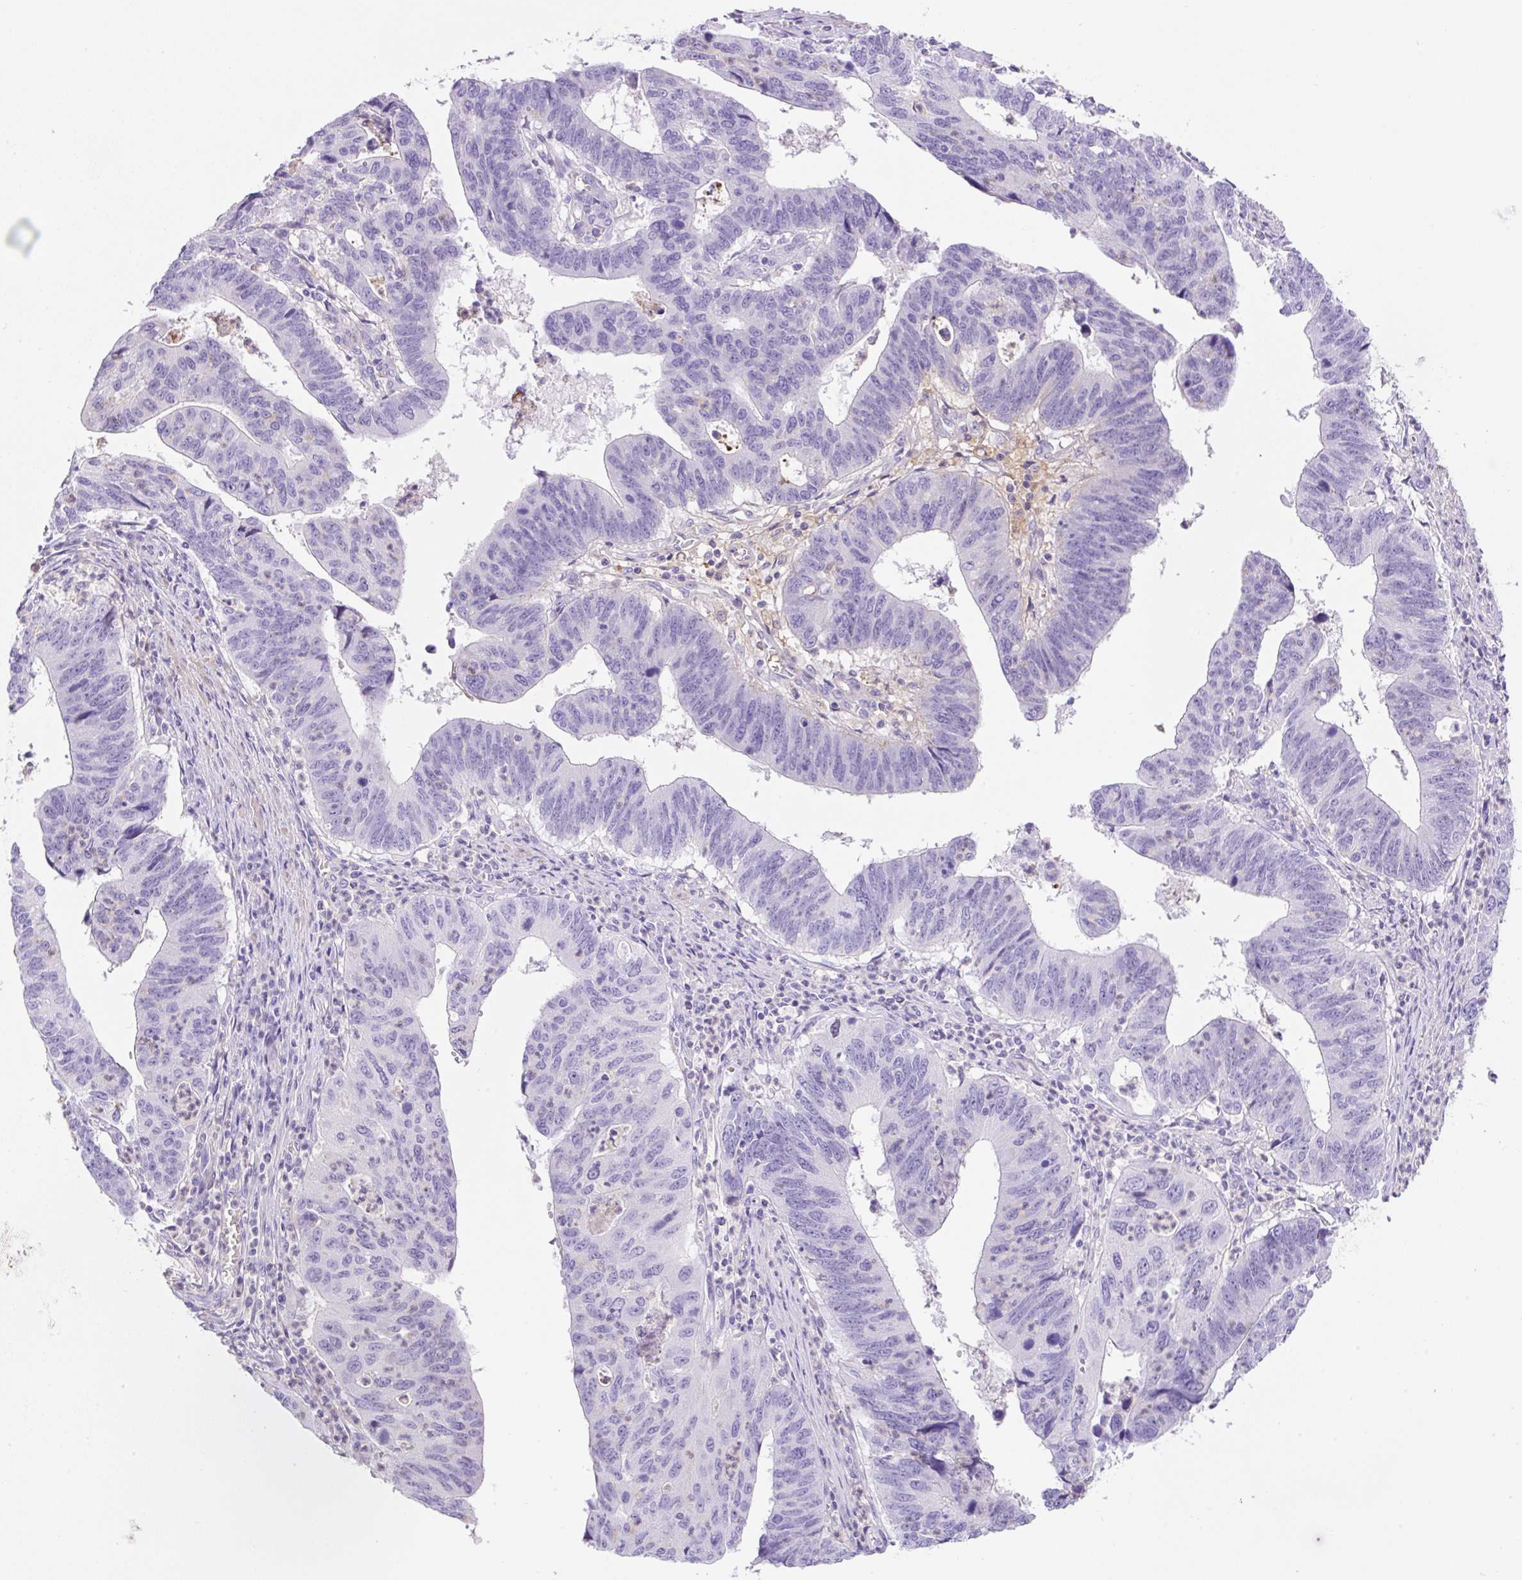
{"staining": {"intensity": "negative", "quantity": "none", "location": "none"}, "tissue": "stomach cancer", "cell_type": "Tumor cells", "image_type": "cancer", "snomed": [{"axis": "morphology", "description": "Adenocarcinoma, NOS"}, {"axis": "topography", "description": "Stomach"}], "caption": "Histopathology image shows no protein positivity in tumor cells of stomach adenocarcinoma tissue.", "gene": "TDRD15", "patient": {"sex": "male", "age": 59}}